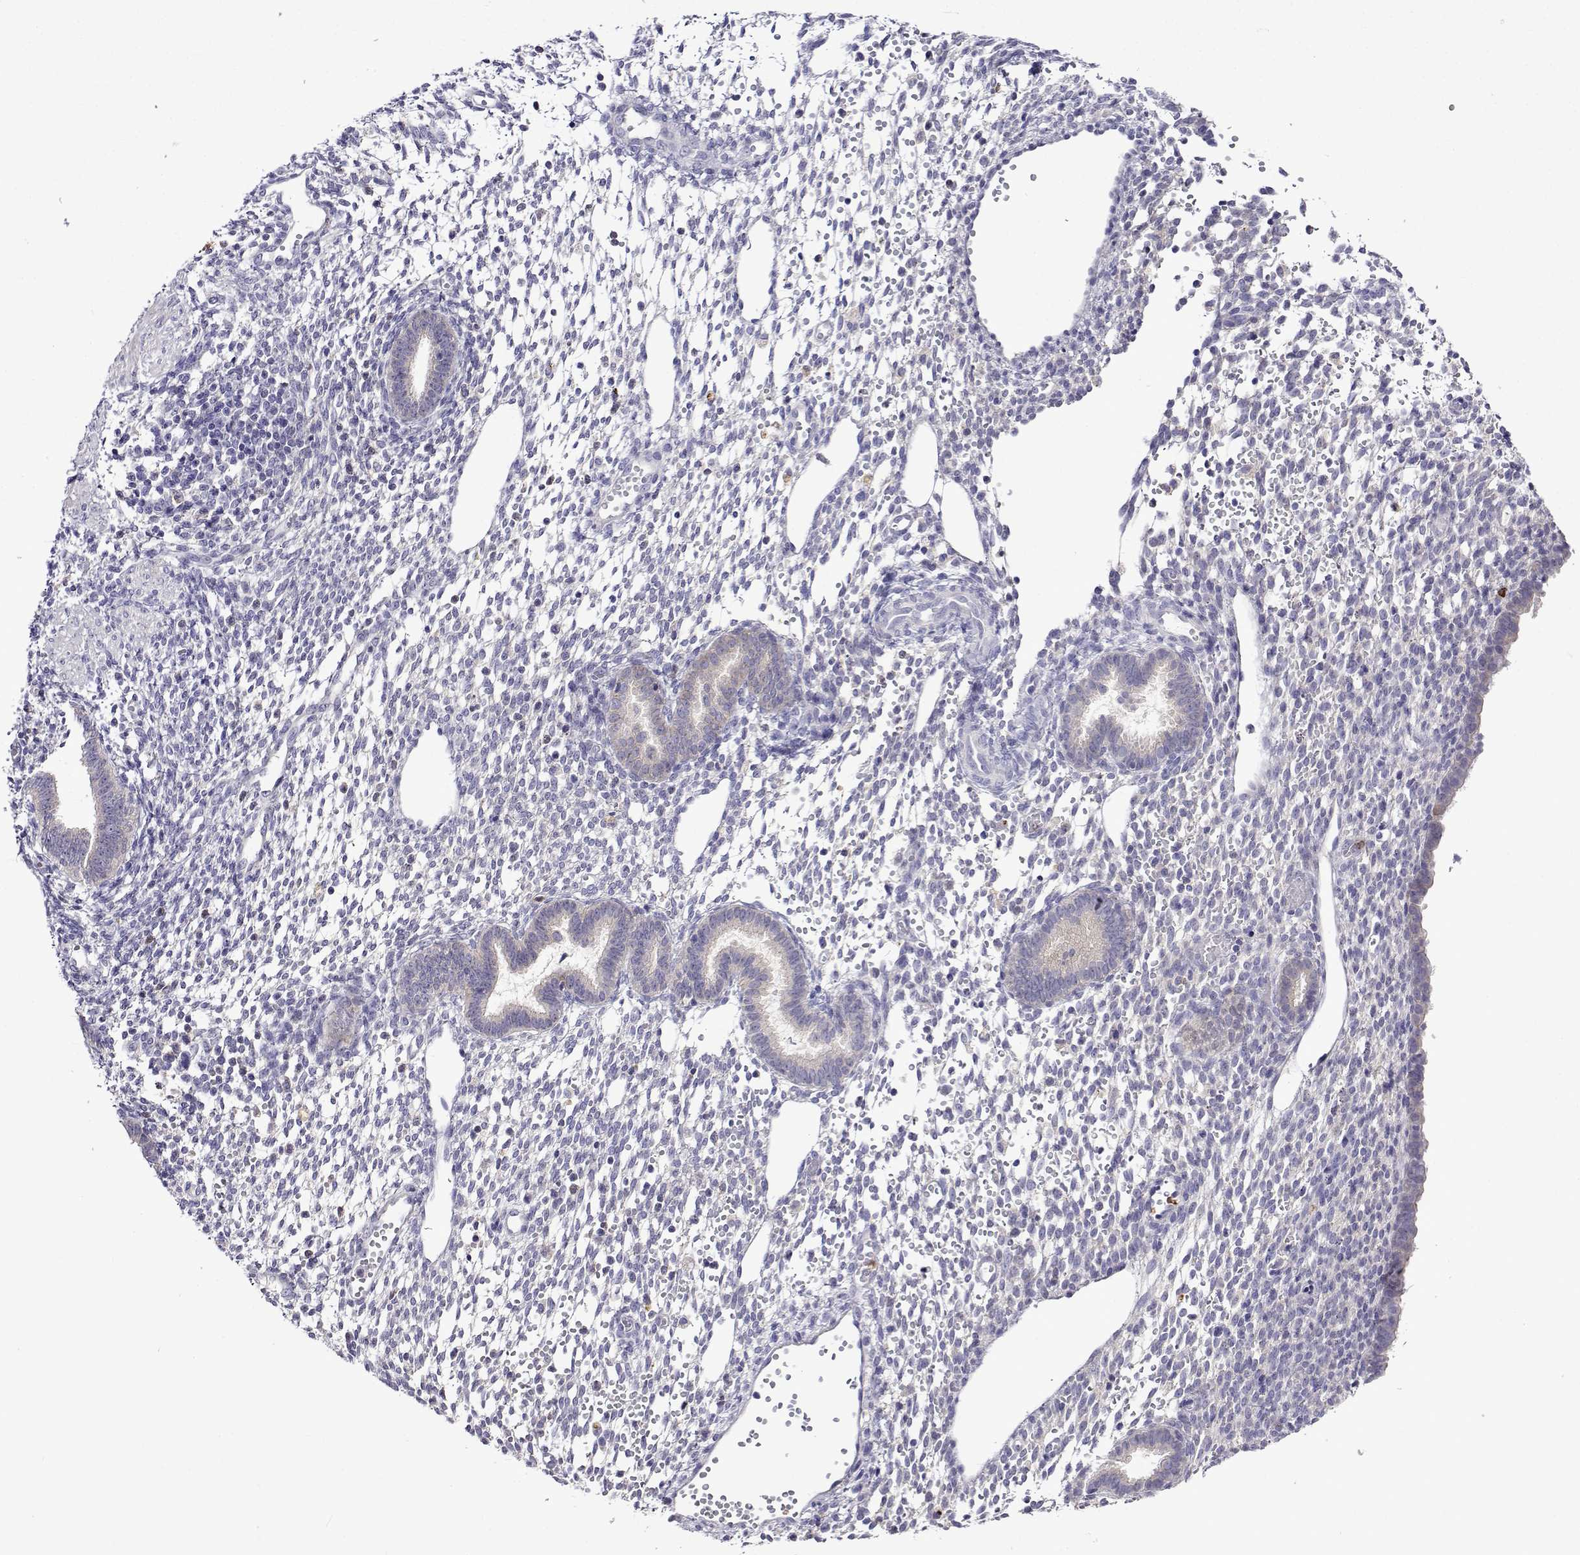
{"staining": {"intensity": "negative", "quantity": "none", "location": "none"}, "tissue": "endometrium", "cell_type": "Cells in endometrial stroma", "image_type": "normal", "snomed": [{"axis": "morphology", "description": "Normal tissue, NOS"}, {"axis": "topography", "description": "Endometrium"}], "caption": "IHC photomicrograph of benign human endometrium stained for a protein (brown), which reveals no staining in cells in endometrial stroma.", "gene": "SULT2A1", "patient": {"sex": "female", "age": 36}}